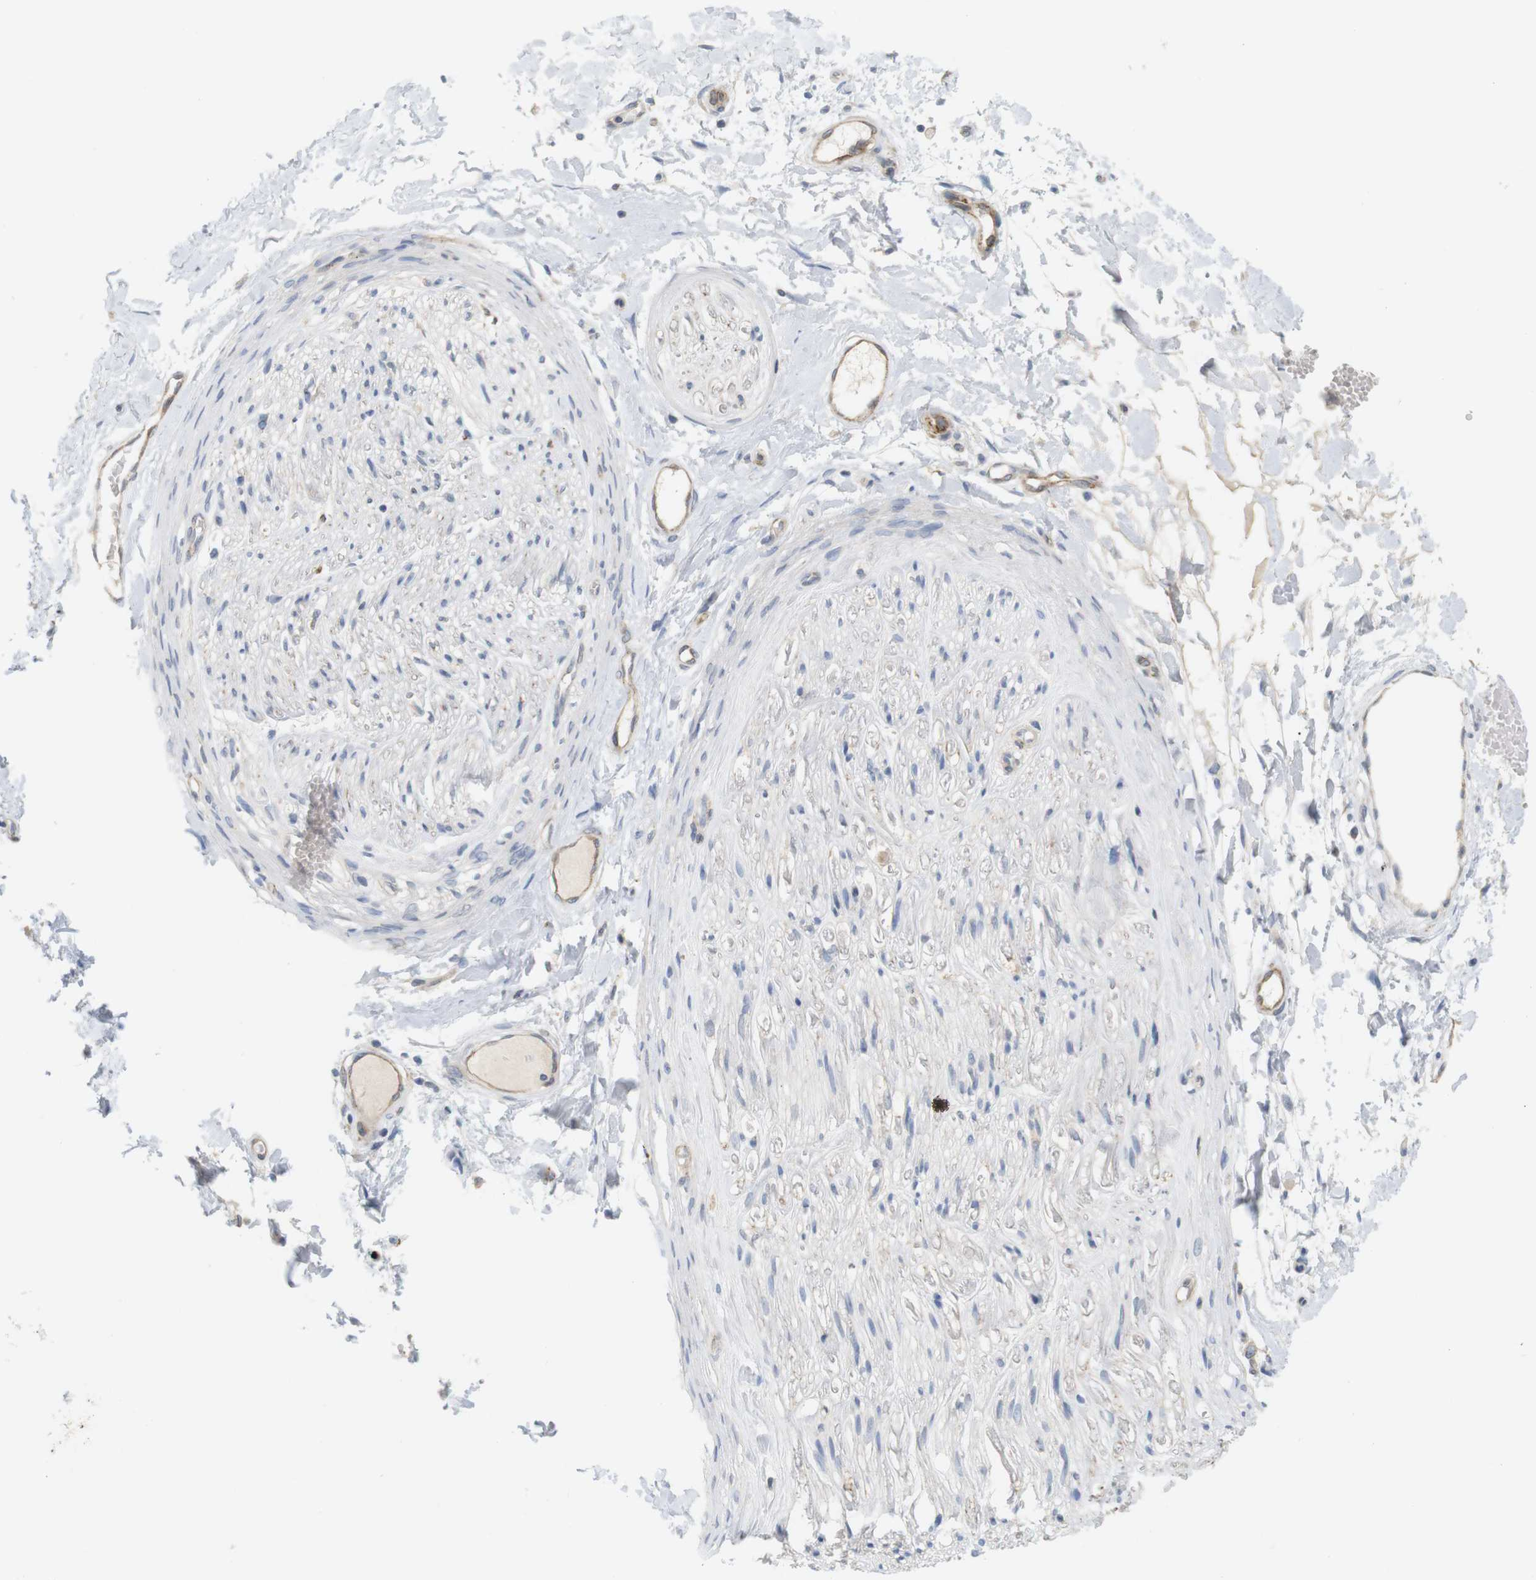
{"staining": {"intensity": "negative", "quantity": "none", "location": "none"}, "tissue": "adipose tissue", "cell_type": "Adipocytes", "image_type": "normal", "snomed": [{"axis": "morphology", "description": "Normal tissue, NOS"}, {"axis": "morphology", "description": "Squamous cell carcinoma, NOS"}, {"axis": "topography", "description": "Skin"}, {"axis": "topography", "description": "Peripheral nerve tissue"}], "caption": "Immunohistochemistry (IHC) micrograph of benign adipose tissue: human adipose tissue stained with DAB demonstrates no significant protein expression in adipocytes.", "gene": "ITPR1", "patient": {"sex": "male", "age": 83}}